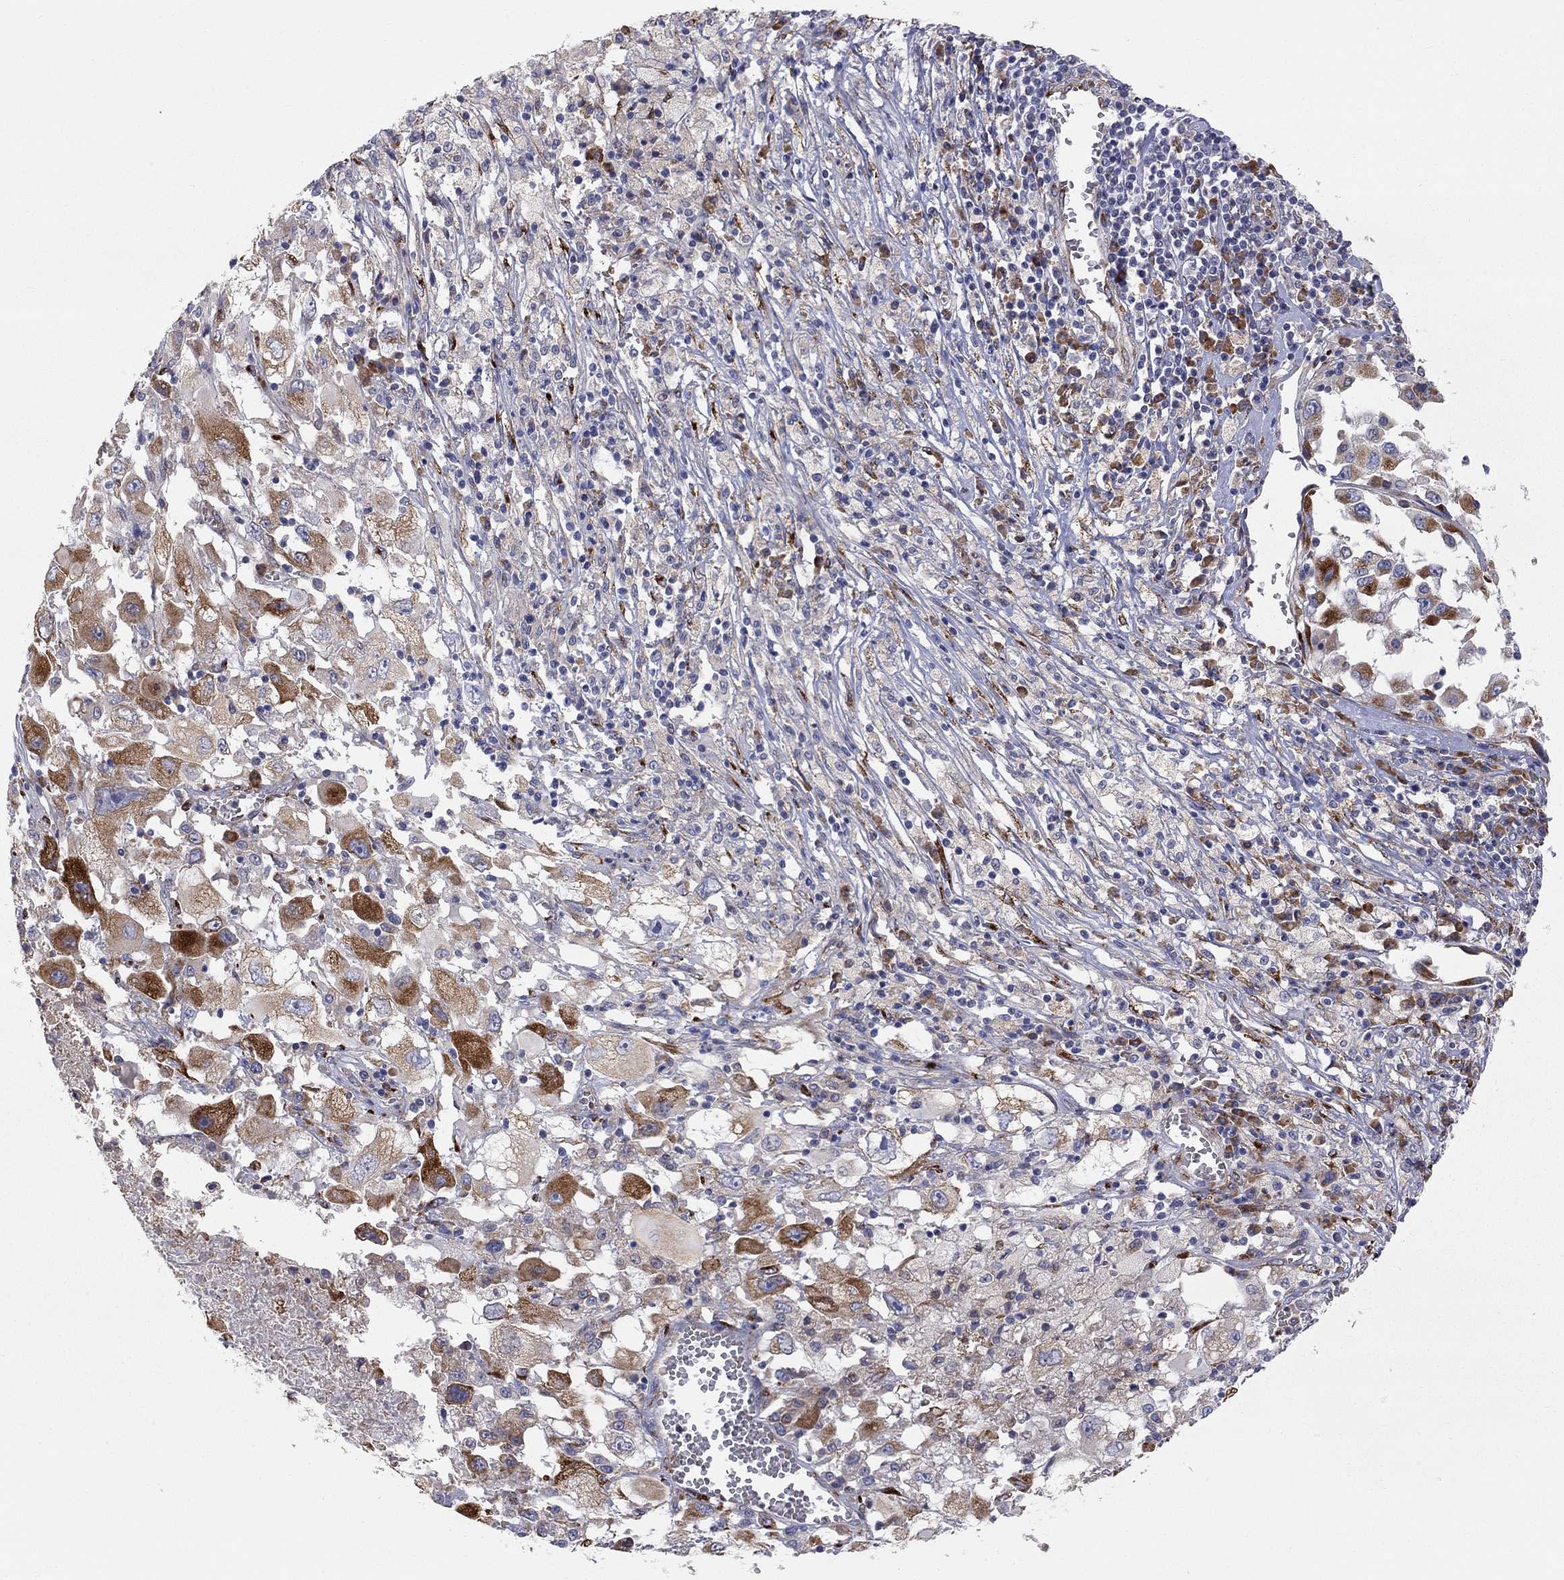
{"staining": {"intensity": "strong", "quantity": "<25%", "location": "cytoplasmic/membranous"}, "tissue": "melanoma", "cell_type": "Tumor cells", "image_type": "cancer", "snomed": [{"axis": "morphology", "description": "Malignant melanoma, Metastatic site"}, {"axis": "topography", "description": "Soft tissue"}], "caption": "Tumor cells display medium levels of strong cytoplasmic/membranous staining in about <25% of cells in human melanoma. (DAB IHC with brightfield microscopy, high magnification).", "gene": "CASTOR1", "patient": {"sex": "male", "age": 50}}